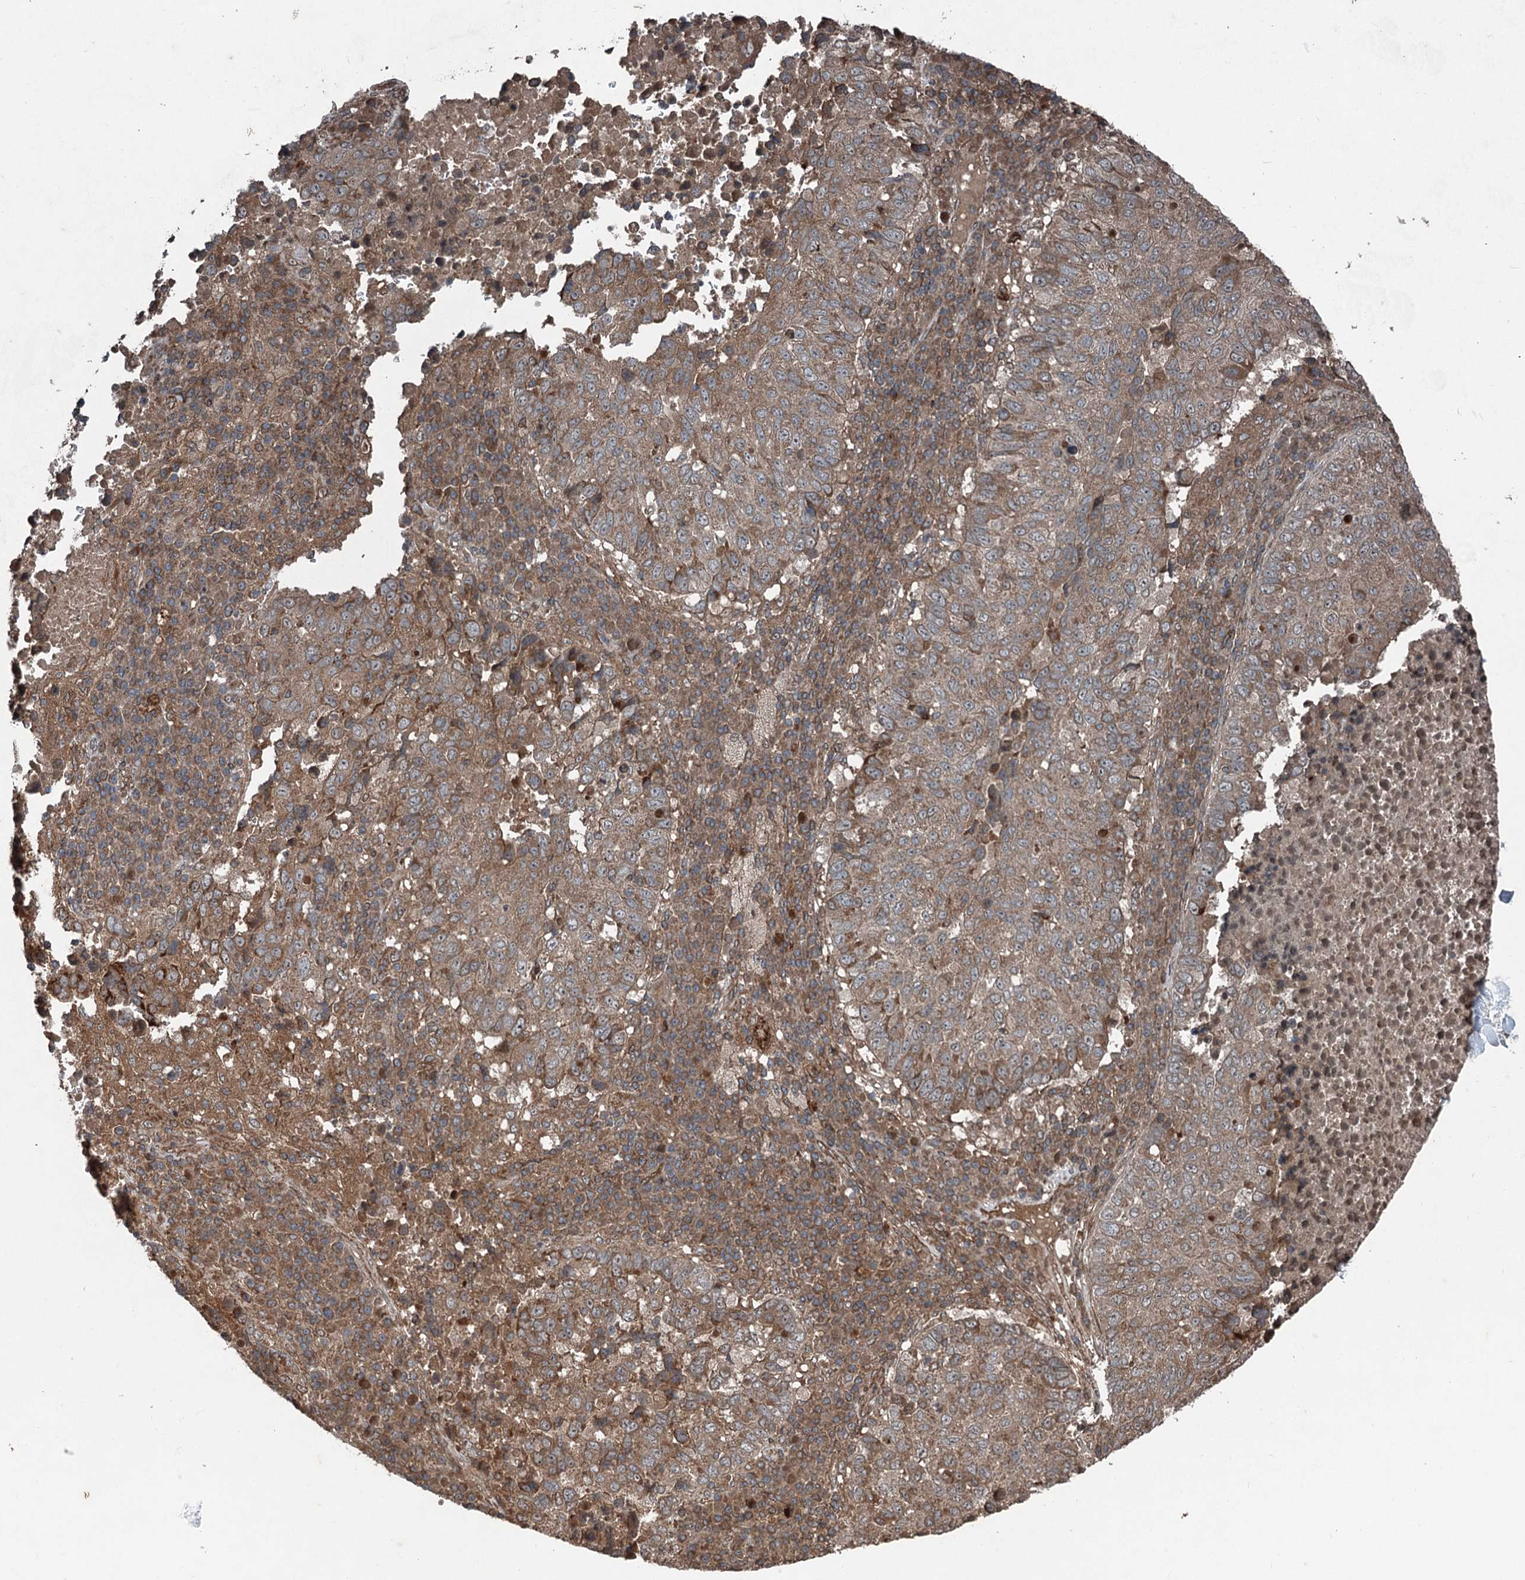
{"staining": {"intensity": "moderate", "quantity": ">75%", "location": "cytoplasmic/membranous"}, "tissue": "lung cancer", "cell_type": "Tumor cells", "image_type": "cancer", "snomed": [{"axis": "morphology", "description": "Squamous cell carcinoma, NOS"}, {"axis": "topography", "description": "Lung"}], "caption": "Lung cancer (squamous cell carcinoma) tissue displays moderate cytoplasmic/membranous staining in about >75% of tumor cells, visualized by immunohistochemistry.", "gene": "ALAS1", "patient": {"sex": "male", "age": 73}}